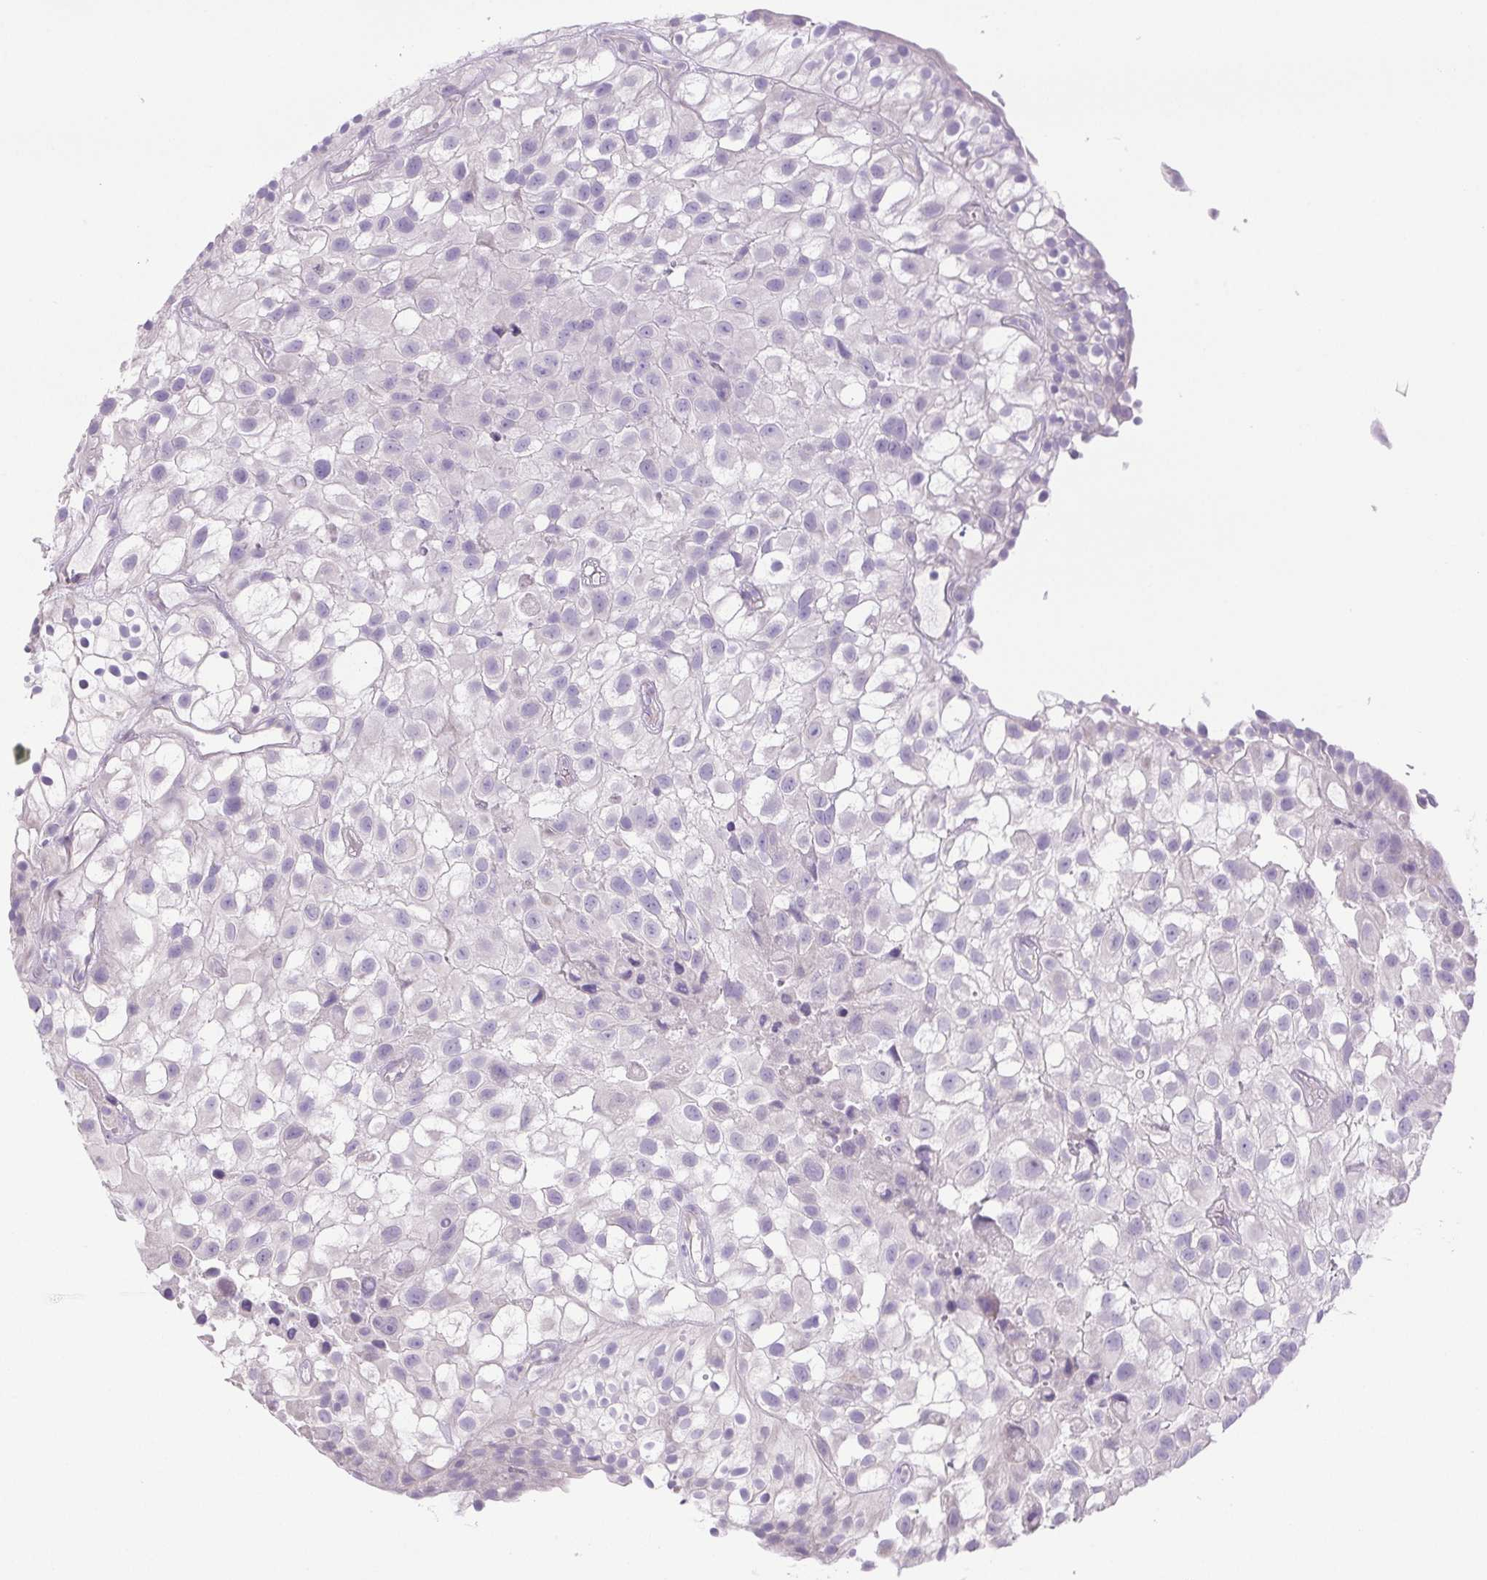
{"staining": {"intensity": "negative", "quantity": "none", "location": "none"}, "tissue": "urothelial cancer", "cell_type": "Tumor cells", "image_type": "cancer", "snomed": [{"axis": "morphology", "description": "Urothelial carcinoma, High grade"}, {"axis": "topography", "description": "Urinary bladder"}], "caption": "Micrograph shows no protein expression in tumor cells of urothelial carcinoma (high-grade) tissue.", "gene": "PAPPA2", "patient": {"sex": "male", "age": 56}}